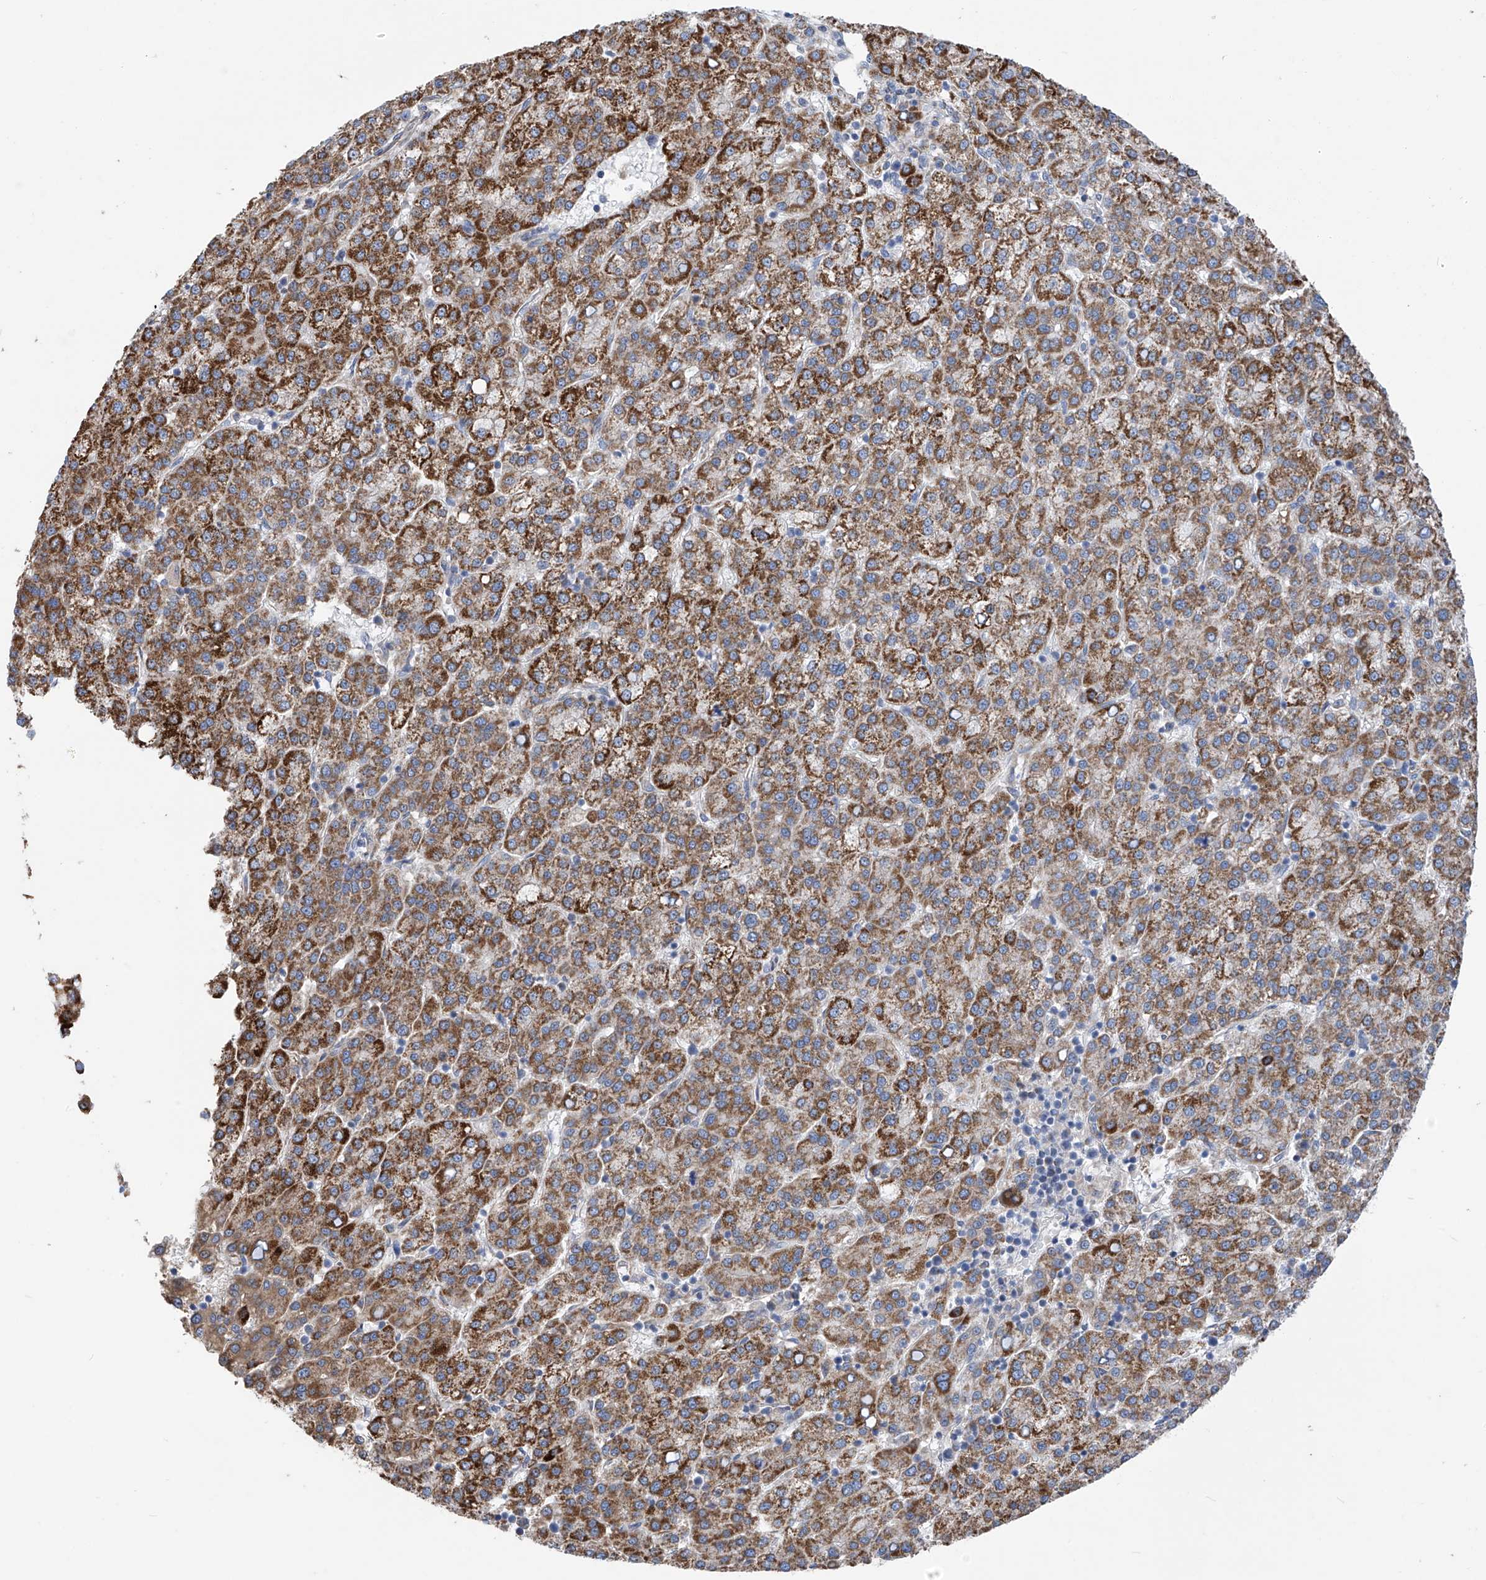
{"staining": {"intensity": "moderate", "quantity": ">75%", "location": "cytoplasmic/membranous"}, "tissue": "liver cancer", "cell_type": "Tumor cells", "image_type": "cancer", "snomed": [{"axis": "morphology", "description": "Carcinoma, Hepatocellular, NOS"}, {"axis": "topography", "description": "Liver"}], "caption": "Human liver cancer (hepatocellular carcinoma) stained for a protein (brown) shows moderate cytoplasmic/membranous positive positivity in approximately >75% of tumor cells.", "gene": "EIF5B", "patient": {"sex": "female", "age": 58}}